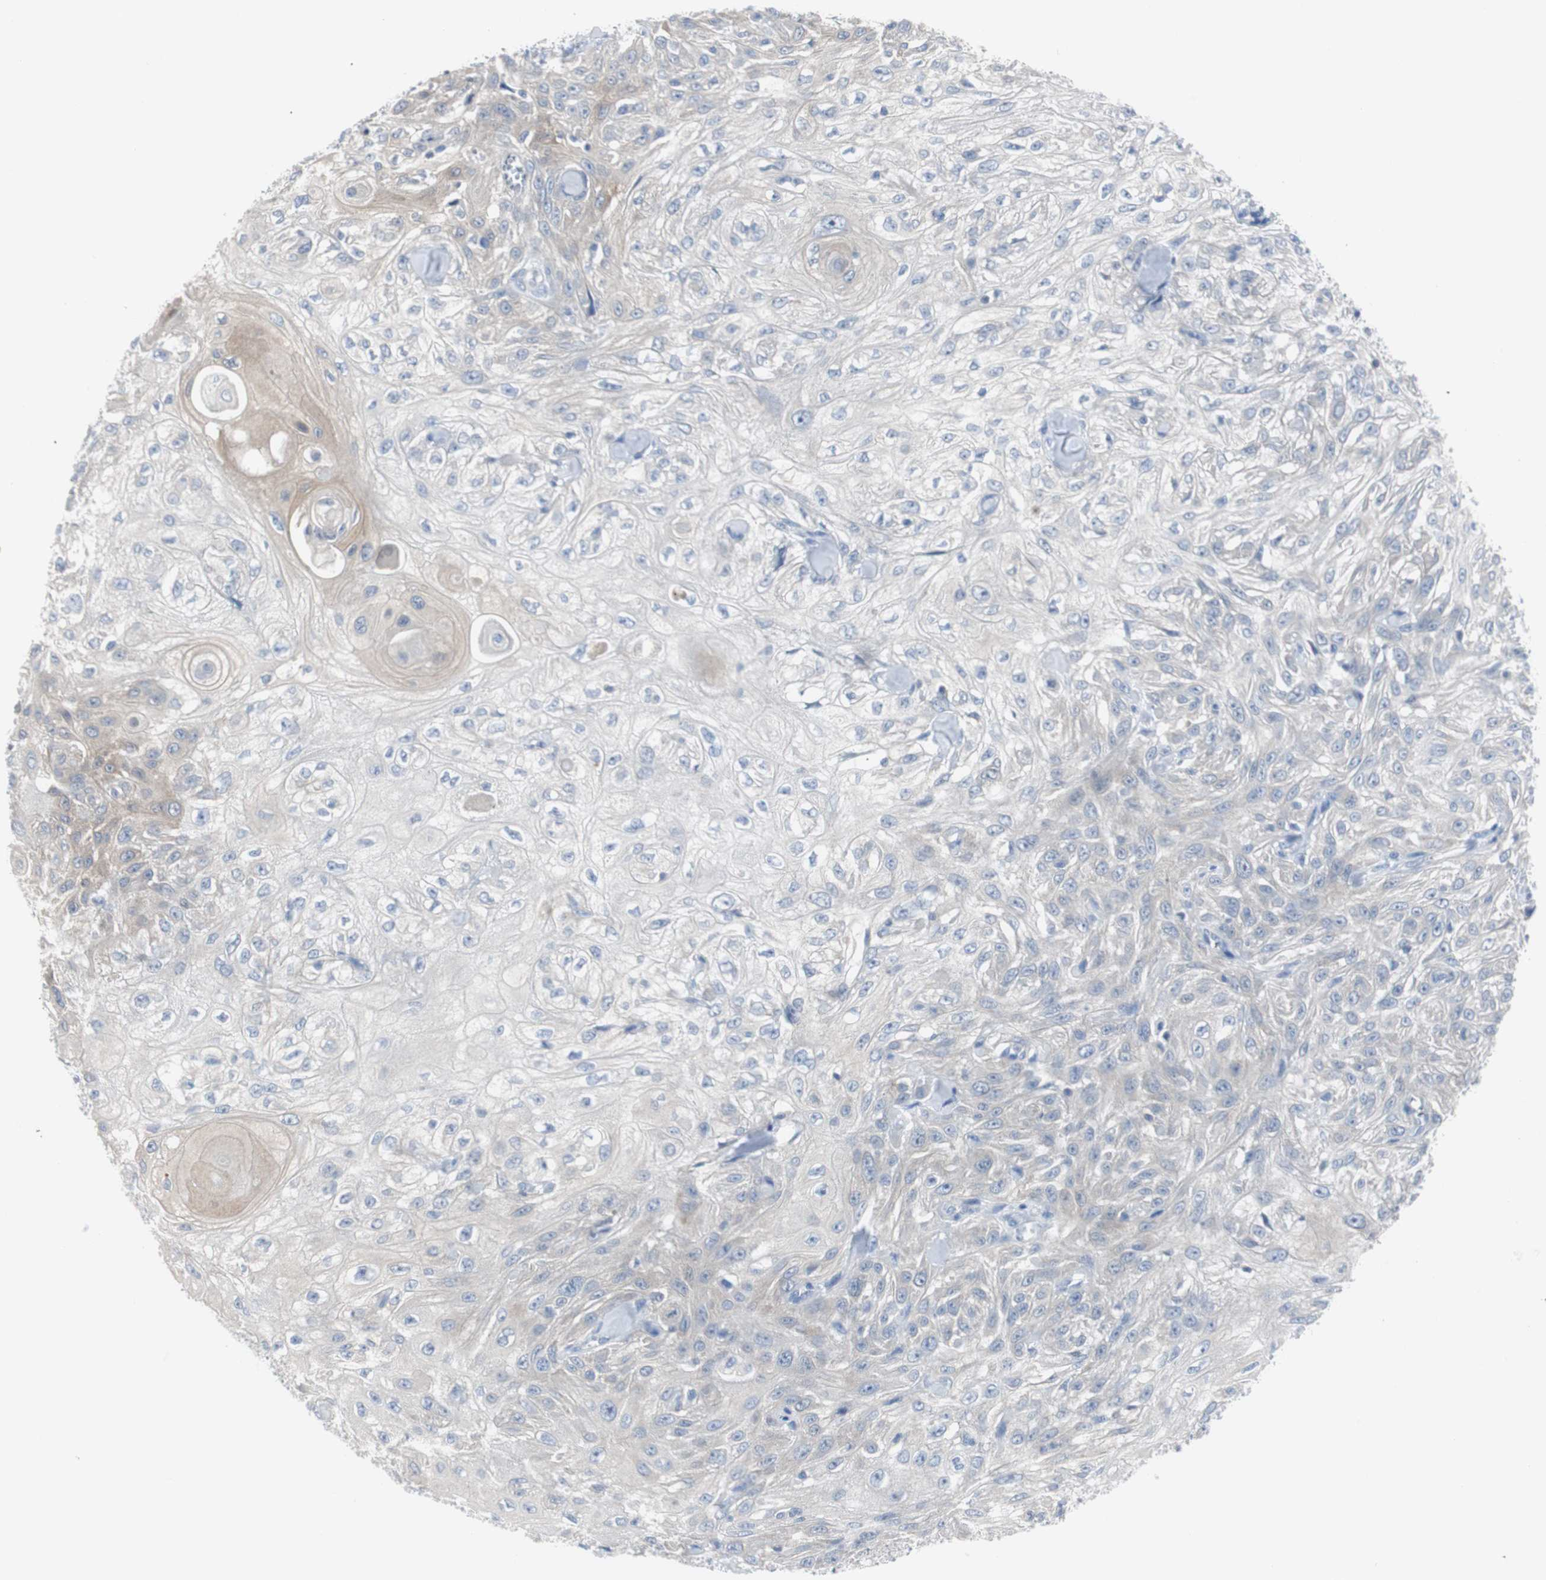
{"staining": {"intensity": "weak", "quantity": "25%-75%", "location": "cytoplasmic/membranous"}, "tissue": "skin cancer", "cell_type": "Tumor cells", "image_type": "cancer", "snomed": [{"axis": "morphology", "description": "Squamous cell carcinoma, NOS"}, {"axis": "morphology", "description": "Squamous cell carcinoma, metastatic, NOS"}, {"axis": "topography", "description": "Skin"}, {"axis": "topography", "description": "Lymph node"}], "caption": "Approximately 25%-75% of tumor cells in human skin cancer demonstrate weak cytoplasmic/membranous protein positivity as visualized by brown immunohistochemical staining.", "gene": "RASA1", "patient": {"sex": "male", "age": 75}}